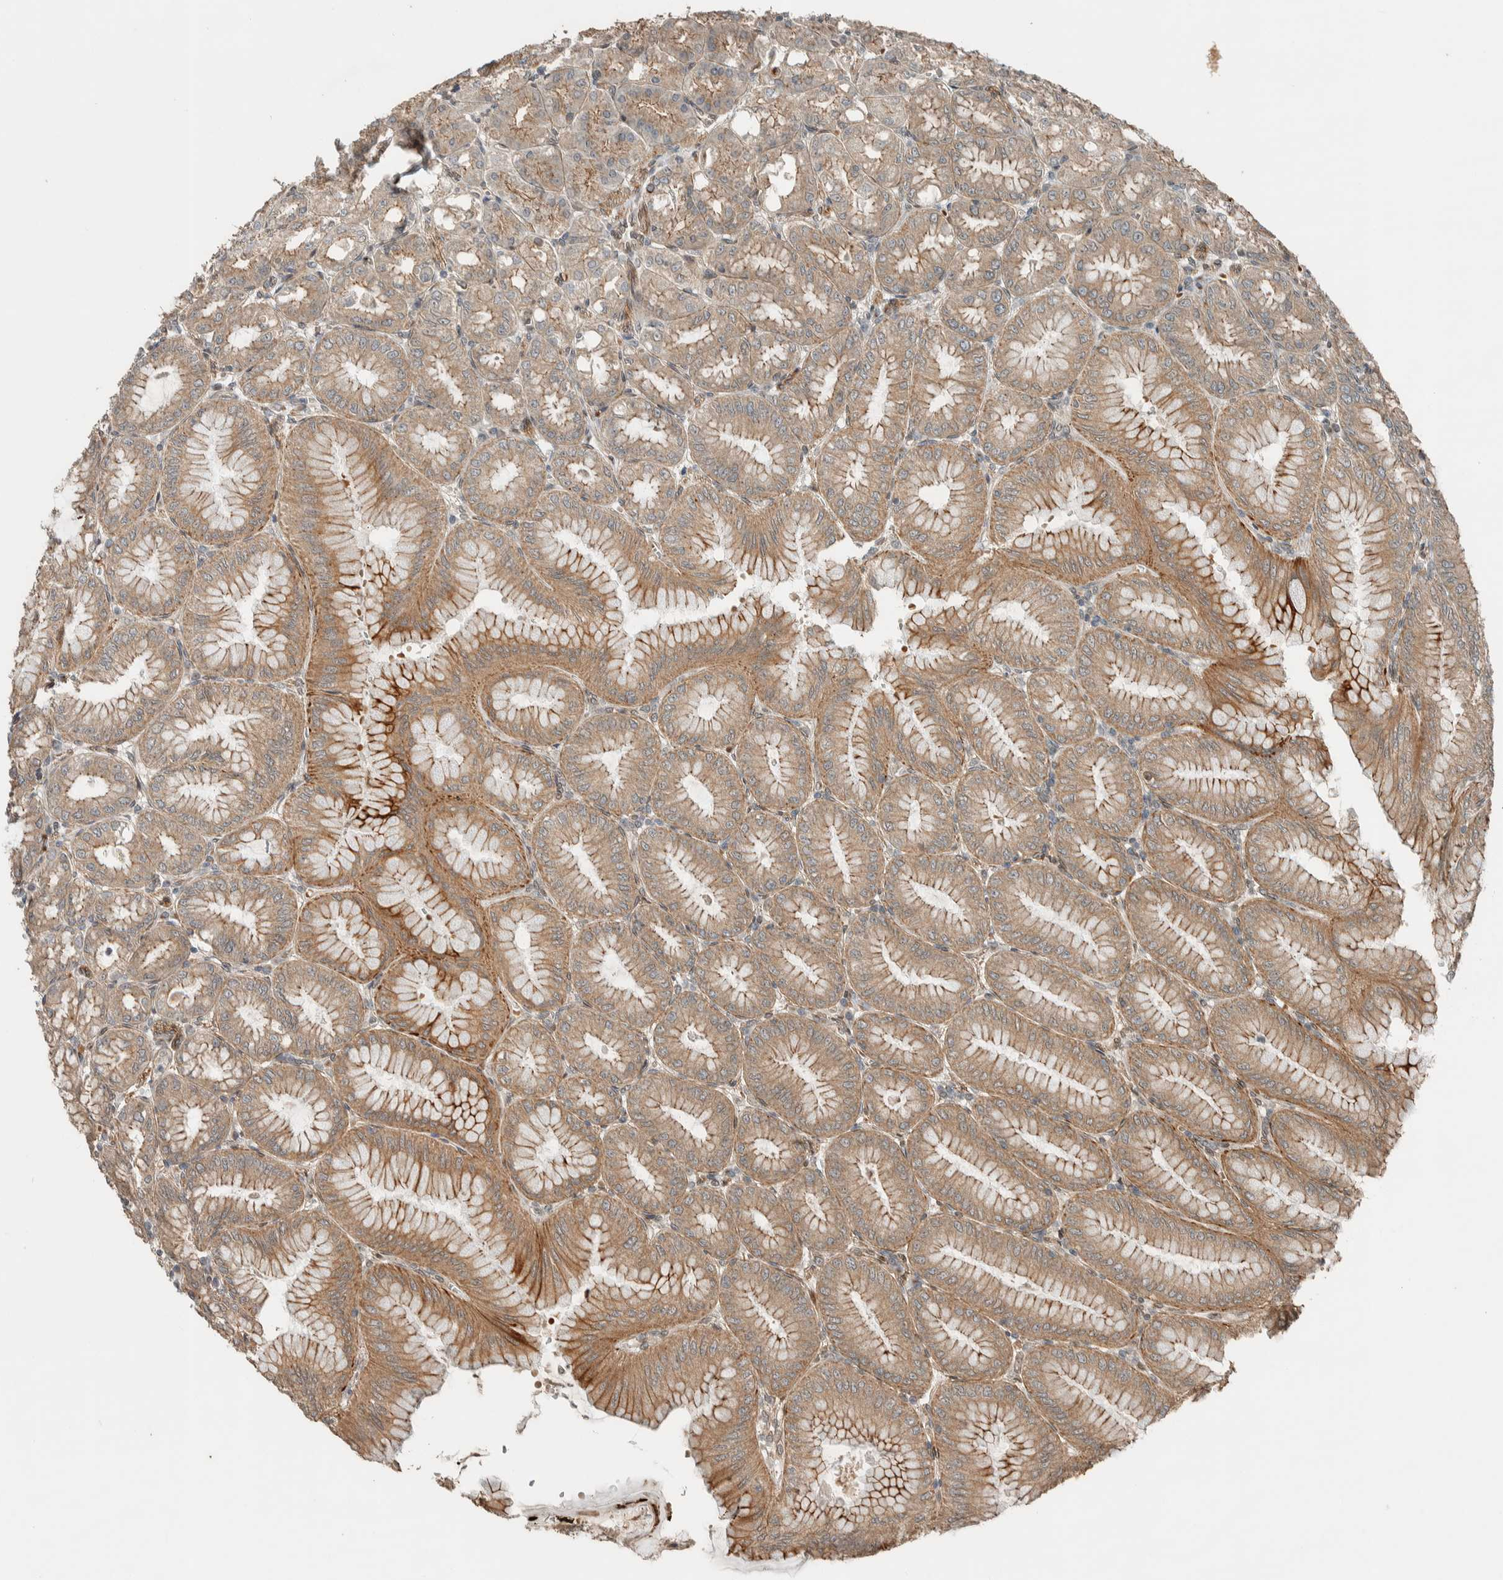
{"staining": {"intensity": "moderate", "quantity": ">75%", "location": "cytoplasmic/membranous"}, "tissue": "stomach", "cell_type": "Glandular cells", "image_type": "normal", "snomed": [{"axis": "morphology", "description": "Normal tissue, NOS"}, {"axis": "topography", "description": "Stomach, lower"}], "caption": "A brown stain labels moderate cytoplasmic/membranous expression of a protein in glandular cells of normal human stomach. Immunohistochemistry stains the protein in brown and the nuclei are stained blue.", "gene": "STXBP4", "patient": {"sex": "male", "age": 71}}